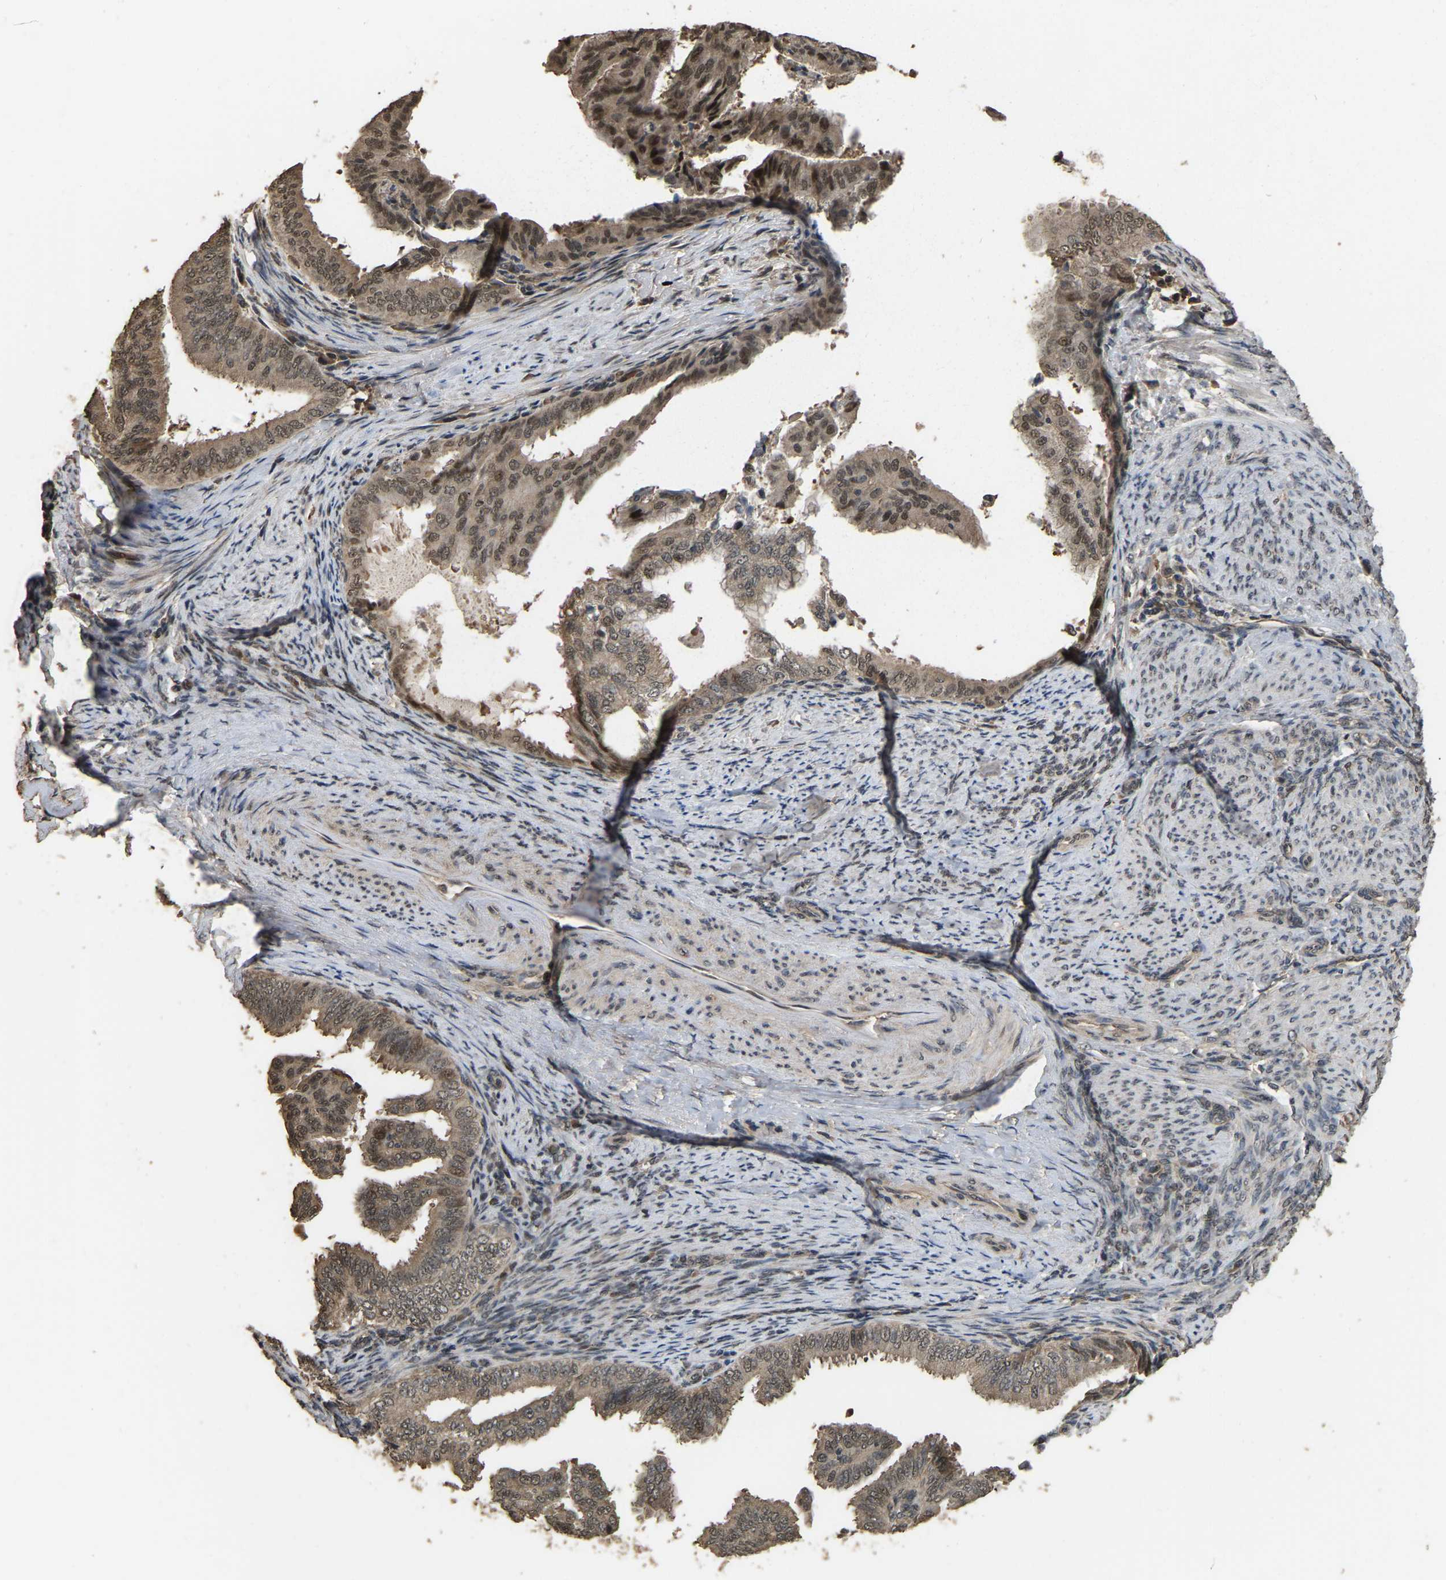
{"staining": {"intensity": "weak", "quantity": ">75%", "location": "cytoplasmic/membranous,nuclear"}, "tissue": "endometrial cancer", "cell_type": "Tumor cells", "image_type": "cancer", "snomed": [{"axis": "morphology", "description": "Adenocarcinoma, NOS"}, {"axis": "topography", "description": "Endometrium"}], "caption": "This photomicrograph displays endometrial cancer (adenocarcinoma) stained with immunohistochemistry to label a protein in brown. The cytoplasmic/membranous and nuclear of tumor cells show weak positivity for the protein. Nuclei are counter-stained blue.", "gene": "ARHGAP23", "patient": {"sex": "female", "age": 58}}